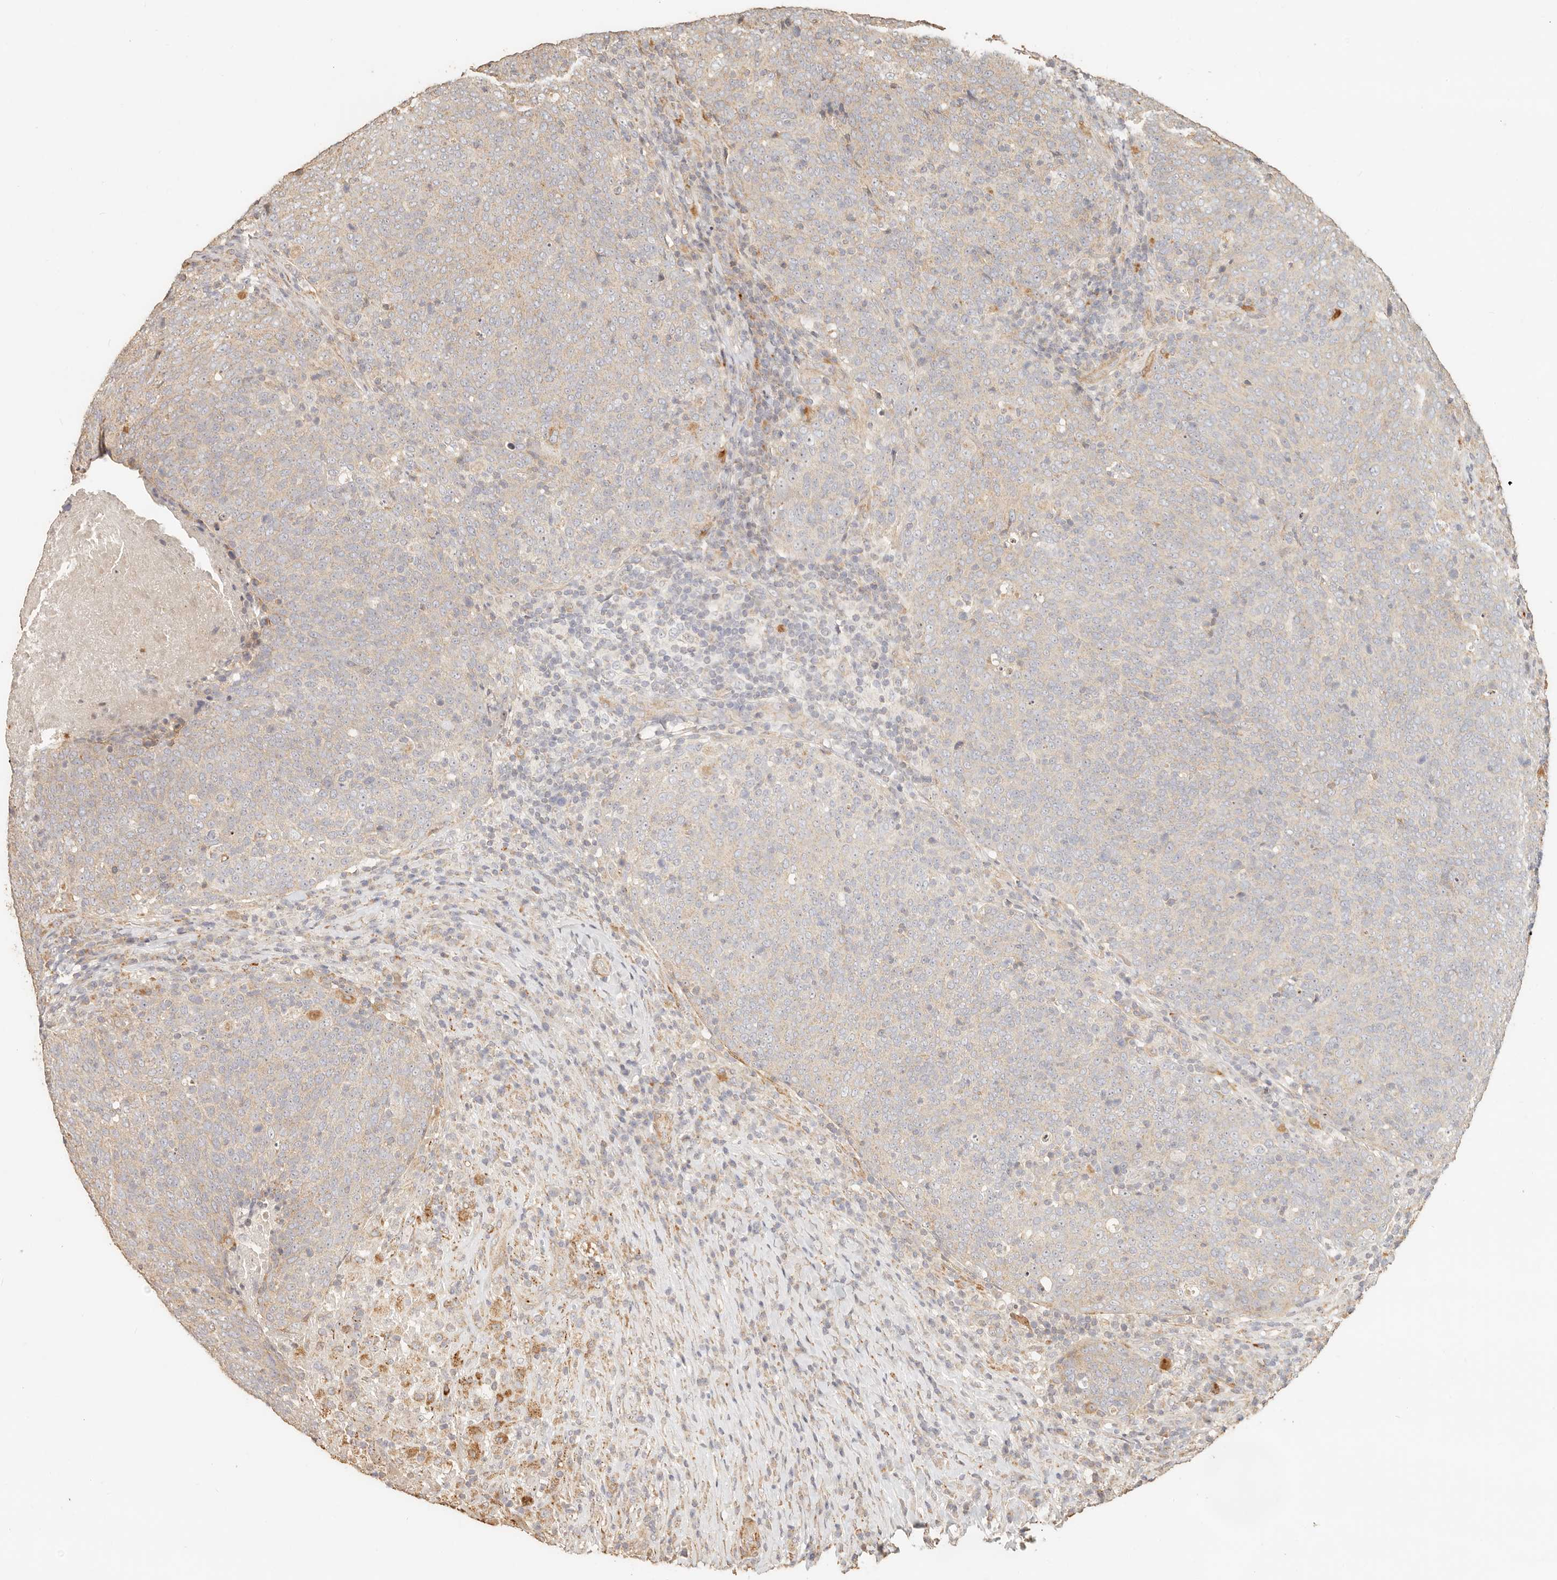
{"staining": {"intensity": "weak", "quantity": "25%-75%", "location": "cytoplasmic/membranous"}, "tissue": "head and neck cancer", "cell_type": "Tumor cells", "image_type": "cancer", "snomed": [{"axis": "morphology", "description": "Squamous cell carcinoma, NOS"}, {"axis": "morphology", "description": "Squamous cell carcinoma, metastatic, NOS"}, {"axis": "topography", "description": "Lymph node"}, {"axis": "topography", "description": "Head-Neck"}], "caption": "This micrograph demonstrates immunohistochemistry (IHC) staining of human head and neck cancer (metastatic squamous cell carcinoma), with low weak cytoplasmic/membranous positivity in about 25%-75% of tumor cells.", "gene": "PTPN22", "patient": {"sex": "male", "age": 62}}